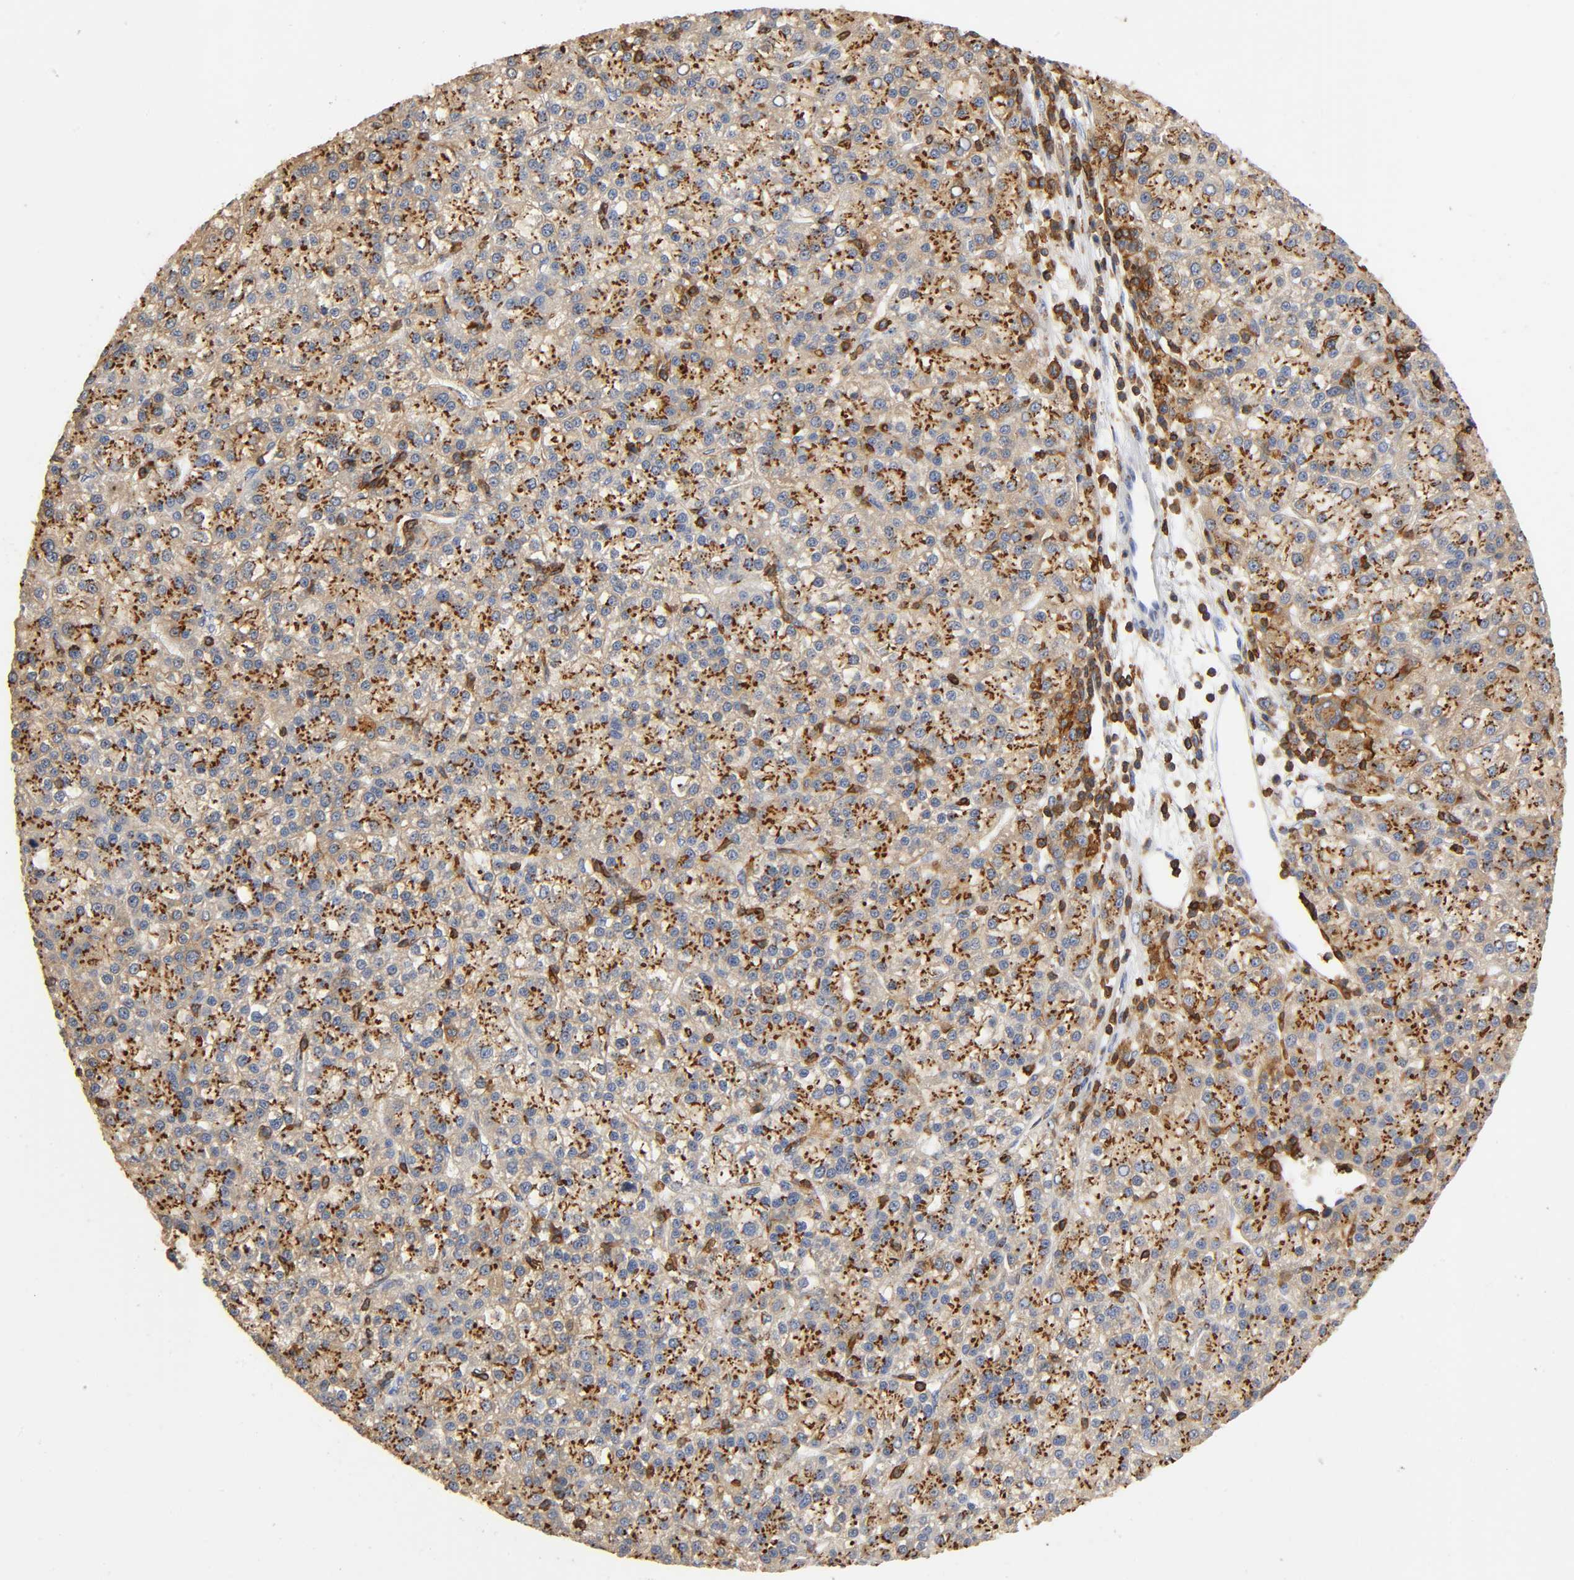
{"staining": {"intensity": "strong", "quantity": ">75%", "location": "cytoplasmic/membranous"}, "tissue": "liver cancer", "cell_type": "Tumor cells", "image_type": "cancer", "snomed": [{"axis": "morphology", "description": "Carcinoma, Hepatocellular, NOS"}, {"axis": "topography", "description": "Liver"}], "caption": "Immunohistochemical staining of liver cancer (hepatocellular carcinoma) shows high levels of strong cytoplasmic/membranous protein expression in about >75% of tumor cells.", "gene": "CAPN10", "patient": {"sex": "female", "age": 58}}